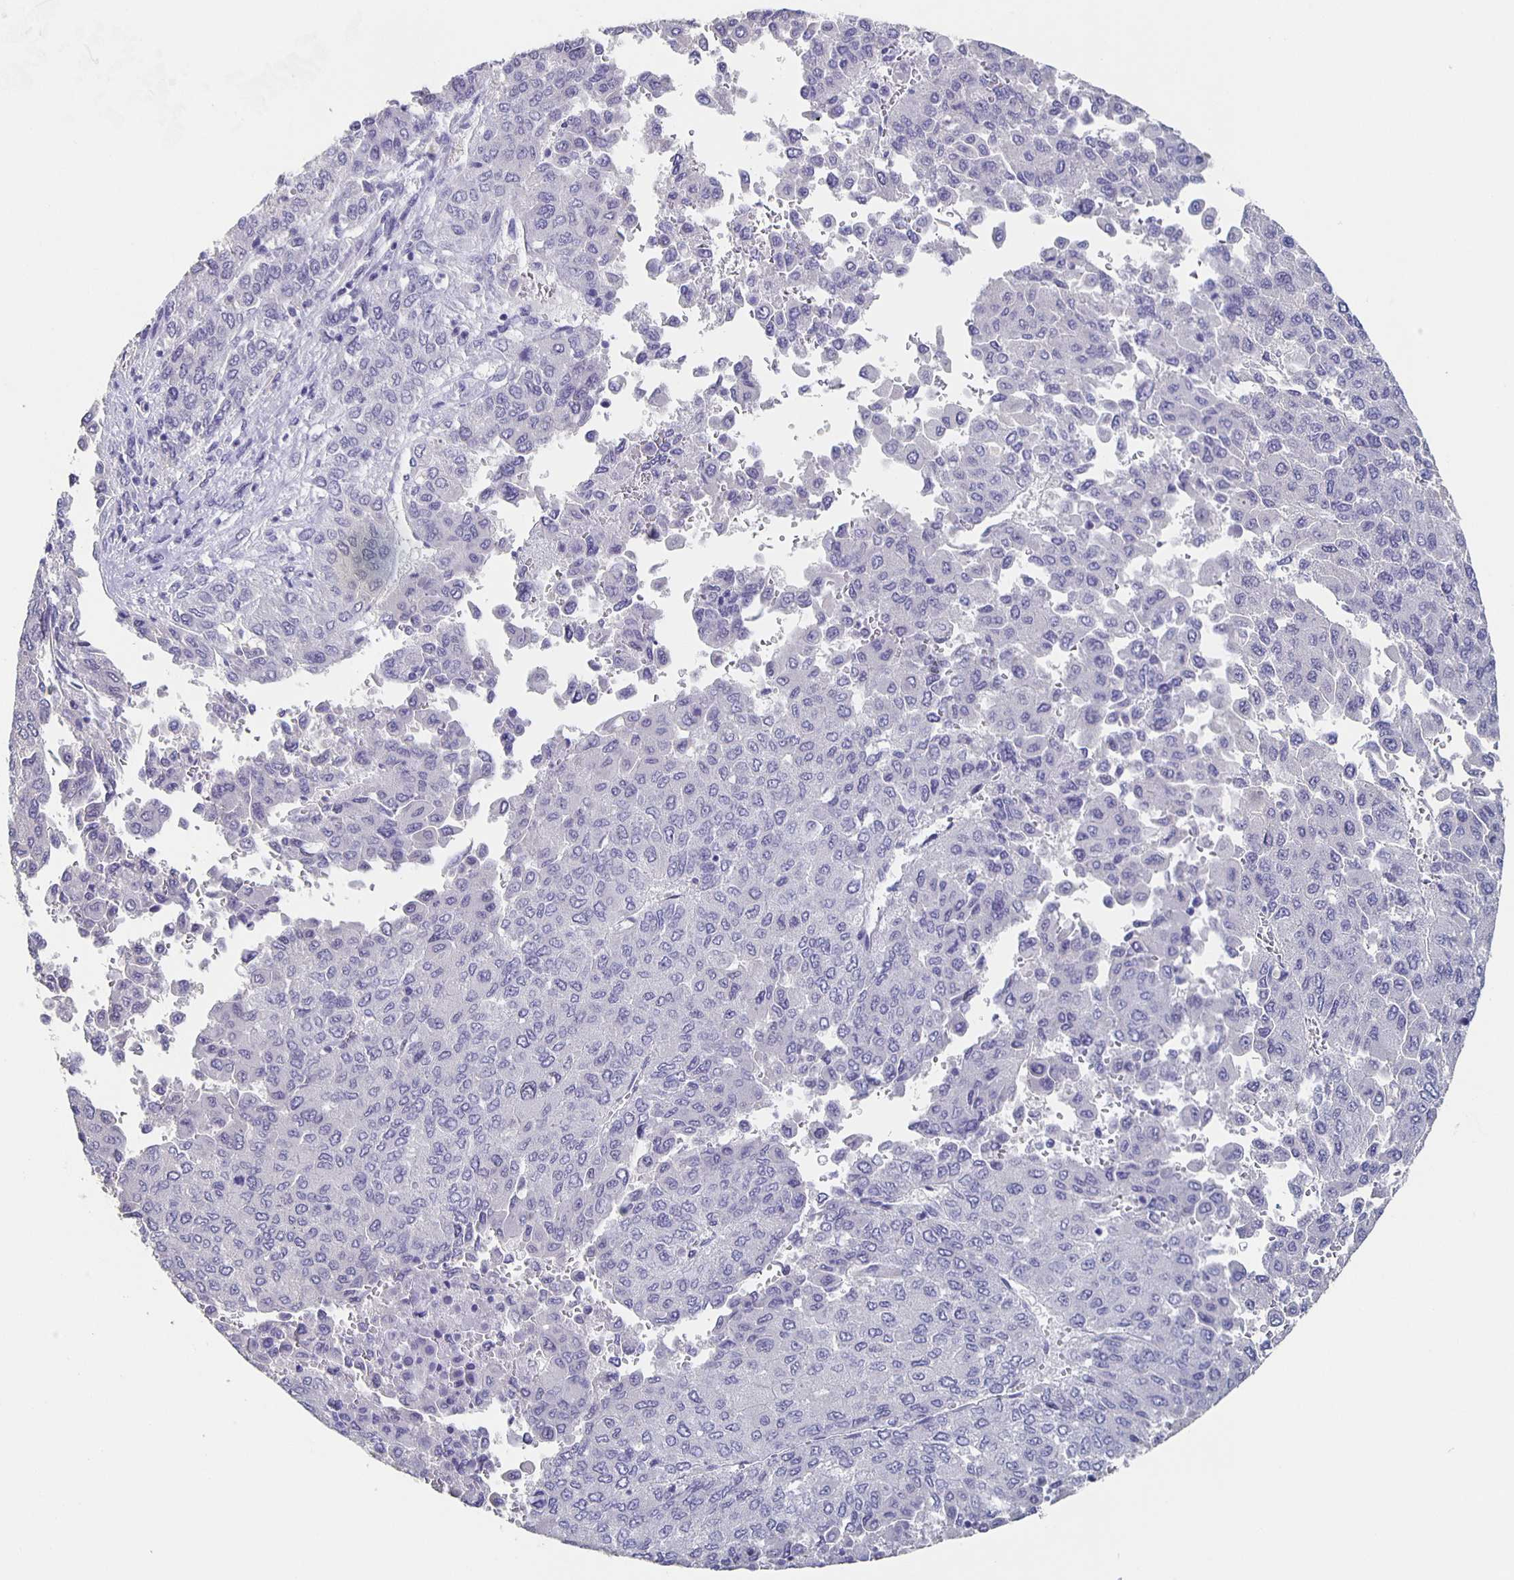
{"staining": {"intensity": "negative", "quantity": "none", "location": "none"}, "tissue": "liver cancer", "cell_type": "Tumor cells", "image_type": "cancer", "snomed": [{"axis": "morphology", "description": "Carcinoma, Hepatocellular, NOS"}, {"axis": "topography", "description": "Liver"}], "caption": "High magnification brightfield microscopy of hepatocellular carcinoma (liver) stained with DAB (3,3'-diaminobenzidine) (brown) and counterstained with hematoxylin (blue): tumor cells show no significant positivity.", "gene": "CACNA2D2", "patient": {"sex": "female", "age": 41}}